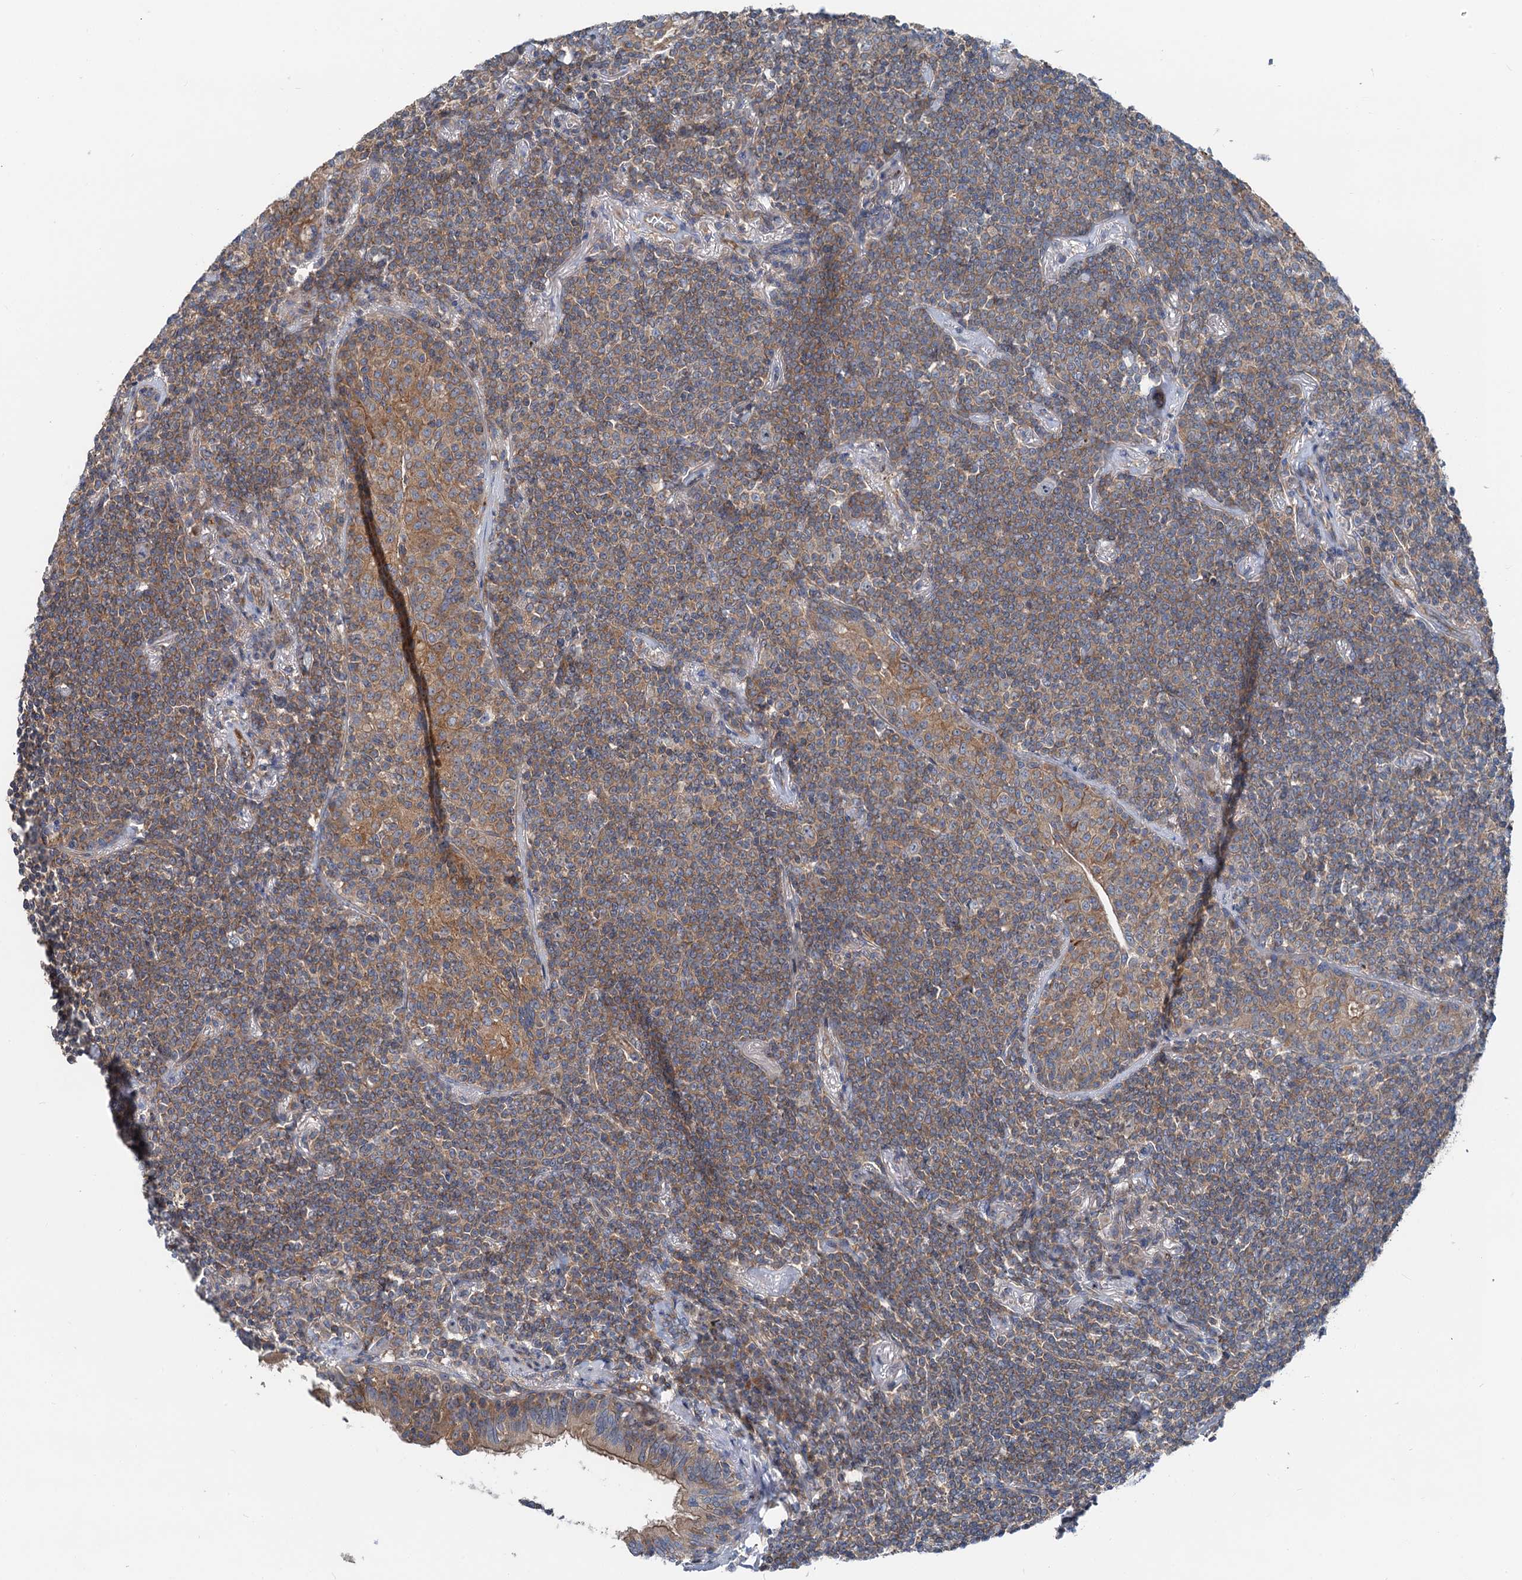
{"staining": {"intensity": "moderate", "quantity": ">75%", "location": "cytoplasmic/membranous"}, "tissue": "lymphoma", "cell_type": "Tumor cells", "image_type": "cancer", "snomed": [{"axis": "morphology", "description": "Malignant lymphoma, non-Hodgkin's type, Low grade"}, {"axis": "topography", "description": "Lung"}], "caption": "Immunohistochemical staining of malignant lymphoma, non-Hodgkin's type (low-grade) displays moderate cytoplasmic/membranous protein expression in about >75% of tumor cells. (DAB (3,3'-diaminobenzidine) IHC with brightfield microscopy, high magnification).", "gene": "ANKRD26", "patient": {"sex": "female", "age": 71}}